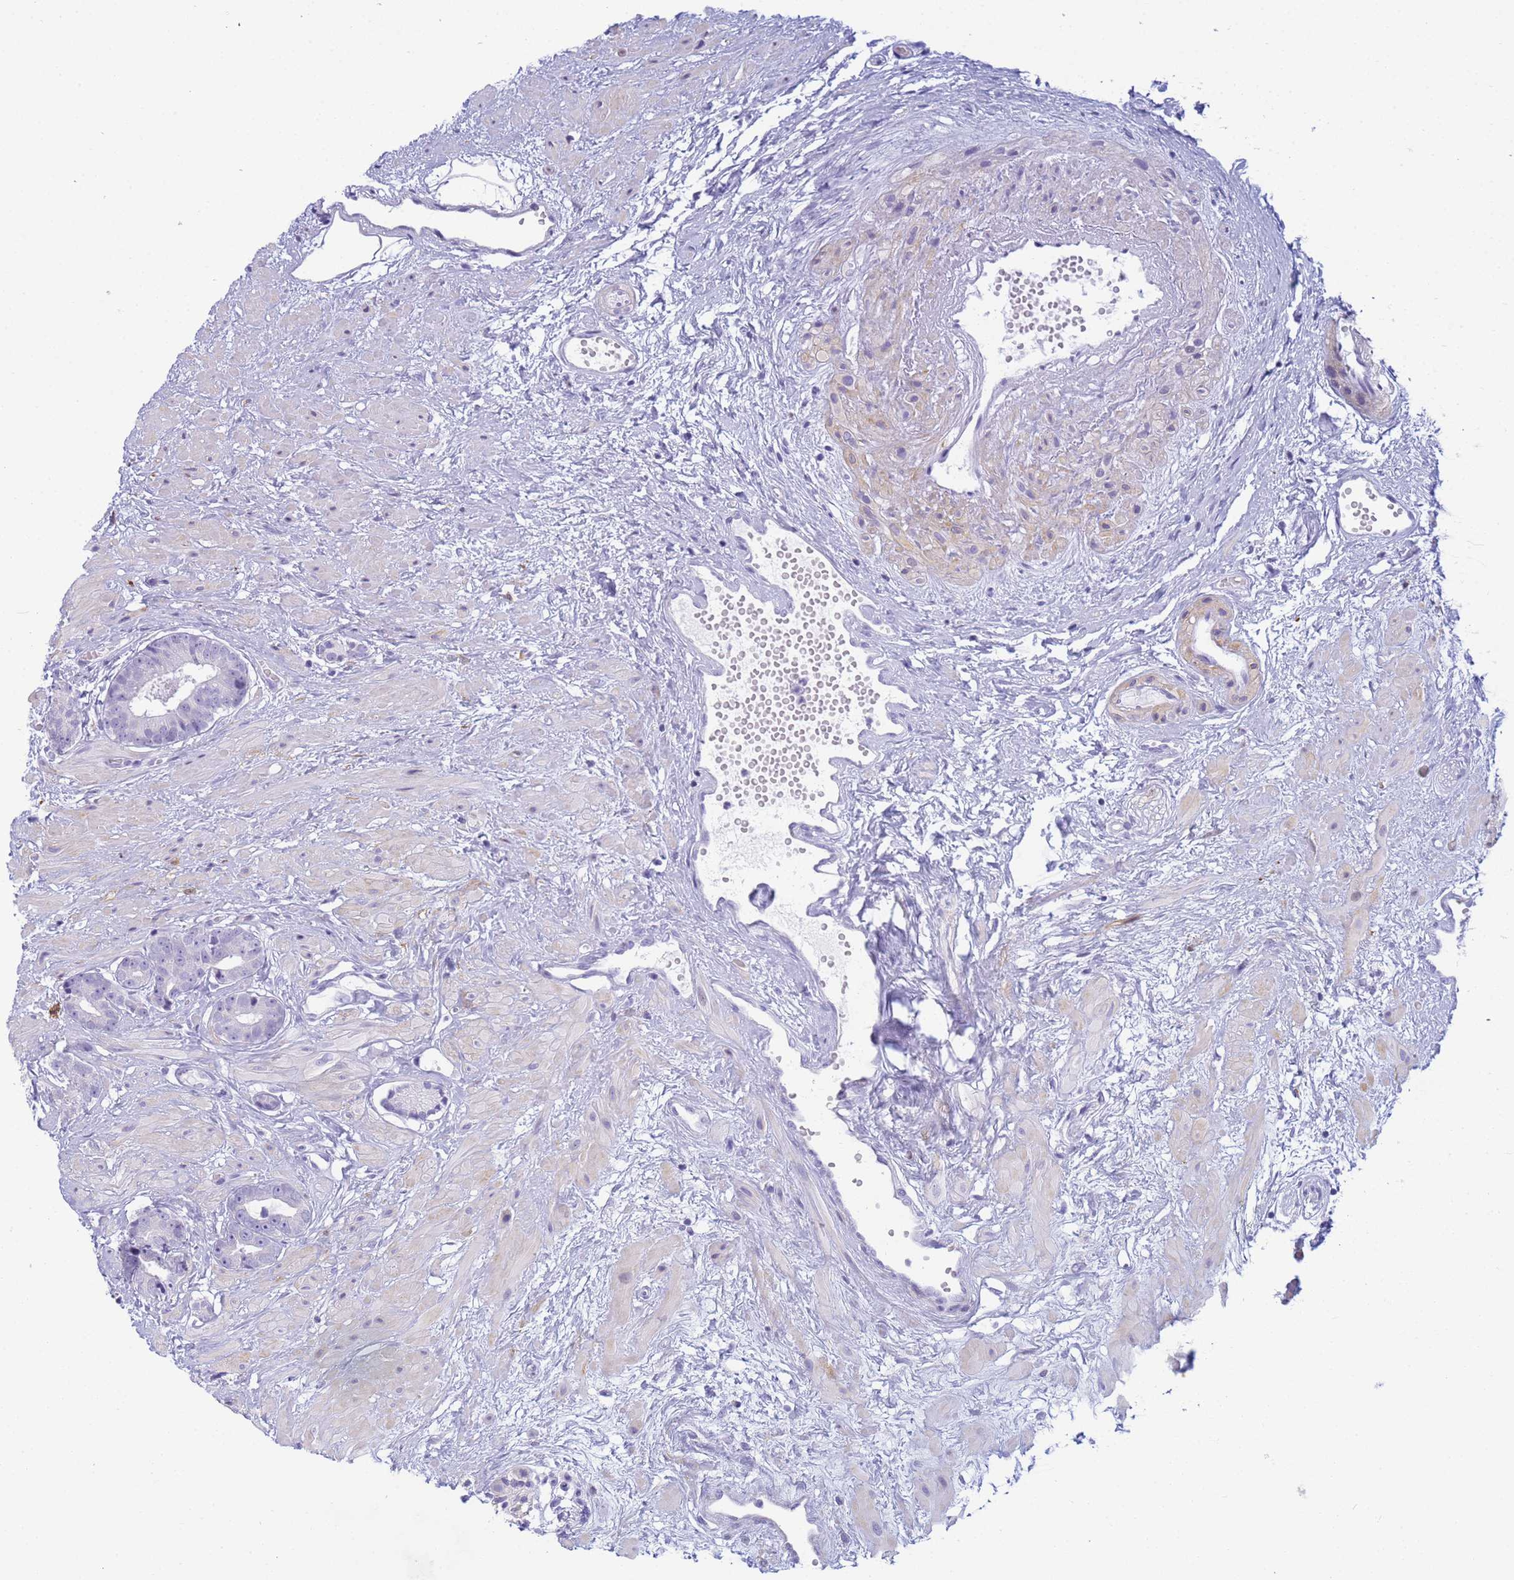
{"staining": {"intensity": "negative", "quantity": "none", "location": "none"}, "tissue": "prostate cancer", "cell_type": "Tumor cells", "image_type": "cancer", "snomed": [{"axis": "morphology", "description": "Adenocarcinoma, Low grade"}, {"axis": "topography", "description": "Prostate"}], "caption": "Histopathology image shows no significant protein positivity in tumor cells of prostate cancer (low-grade adenocarcinoma).", "gene": "SNX20", "patient": {"sex": "male", "age": 64}}